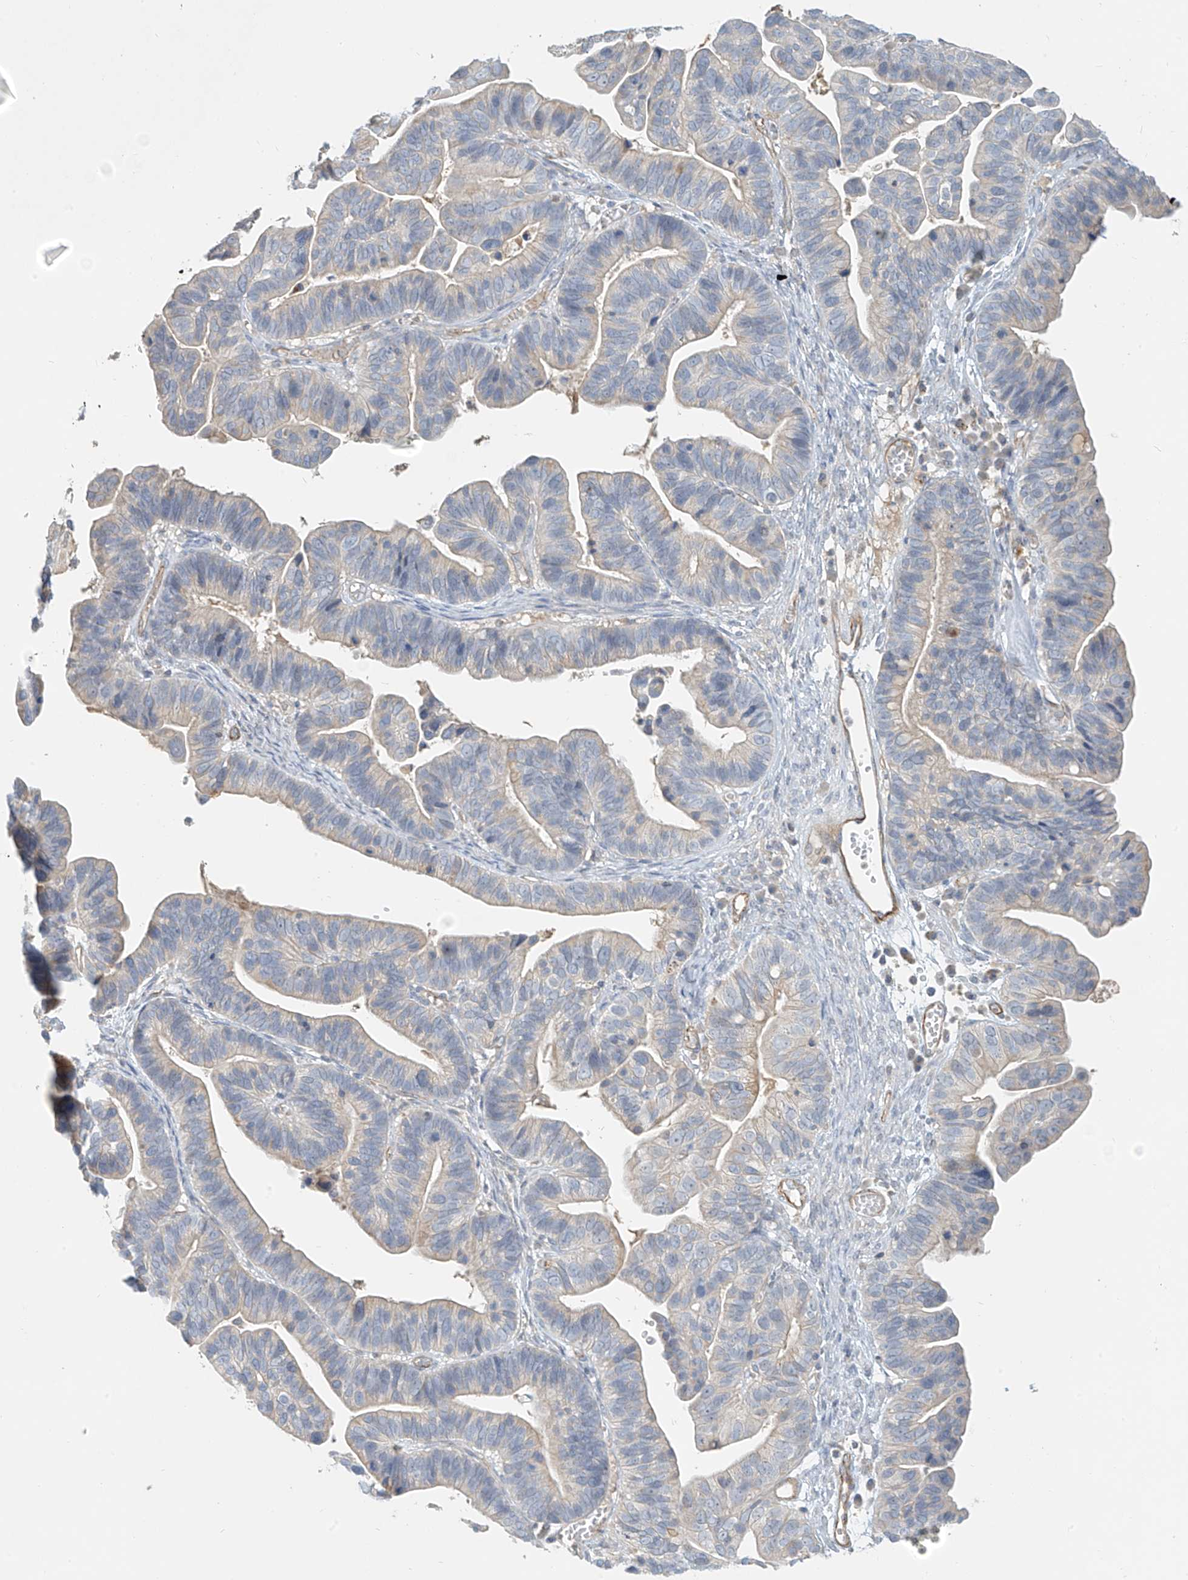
{"staining": {"intensity": "negative", "quantity": "none", "location": "none"}, "tissue": "ovarian cancer", "cell_type": "Tumor cells", "image_type": "cancer", "snomed": [{"axis": "morphology", "description": "Cystadenocarcinoma, serous, NOS"}, {"axis": "topography", "description": "Ovary"}], "caption": "DAB (3,3'-diaminobenzidine) immunohistochemical staining of ovarian serous cystadenocarcinoma demonstrates no significant staining in tumor cells.", "gene": "C2orf42", "patient": {"sex": "female", "age": 56}}